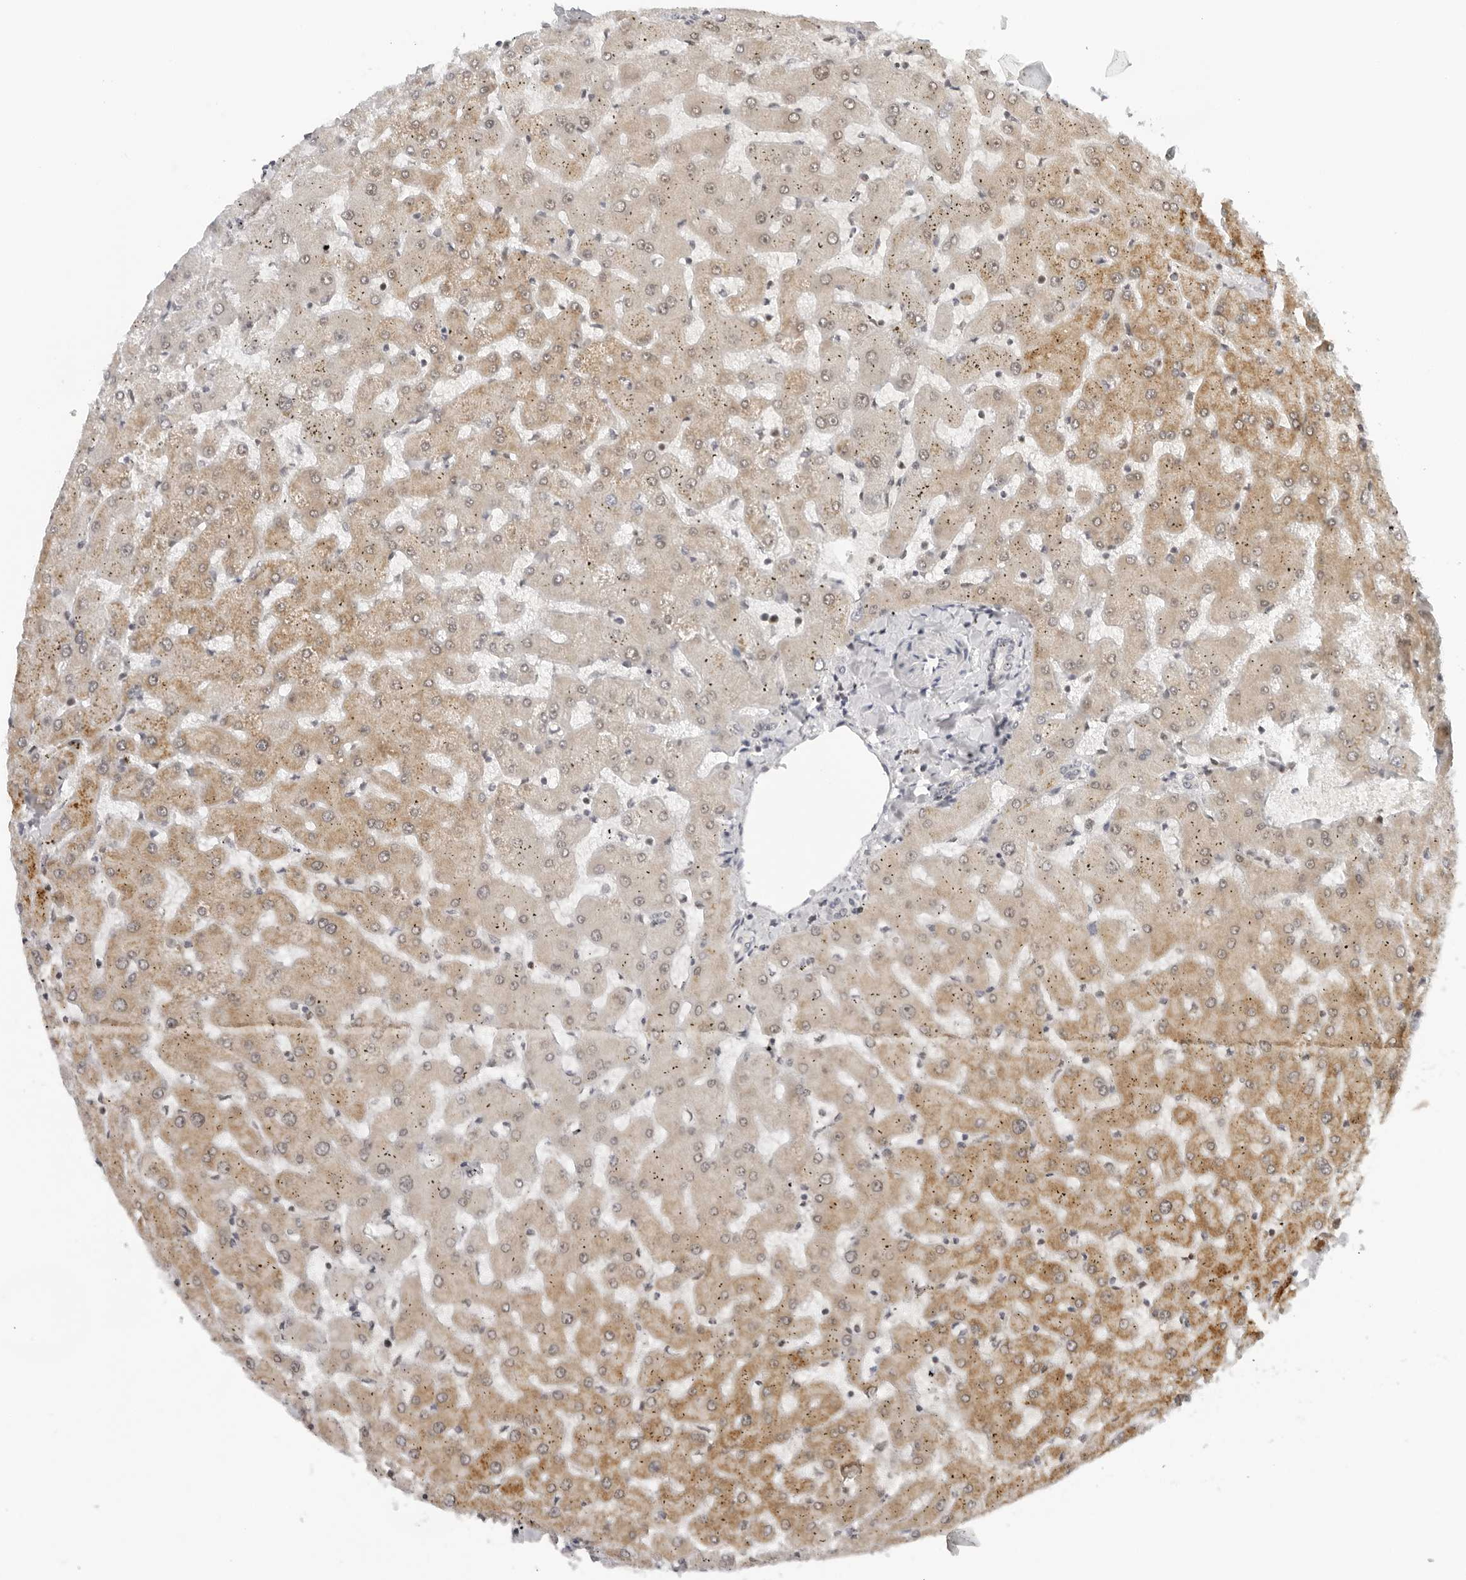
{"staining": {"intensity": "negative", "quantity": "none", "location": "none"}, "tissue": "liver", "cell_type": "Cholangiocytes", "image_type": "normal", "snomed": [{"axis": "morphology", "description": "Normal tissue, NOS"}, {"axis": "topography", "description": "Liver"}], "caption": "Immunohistochemistry (IHC) micrograph of normal liver: liver stained with DAB (3,3'-diaminobenzidine) reveals no significant protein staining in cholangiocytes.", "gene": "TOX4", "patient": {"sex": "female", "age": 63}}